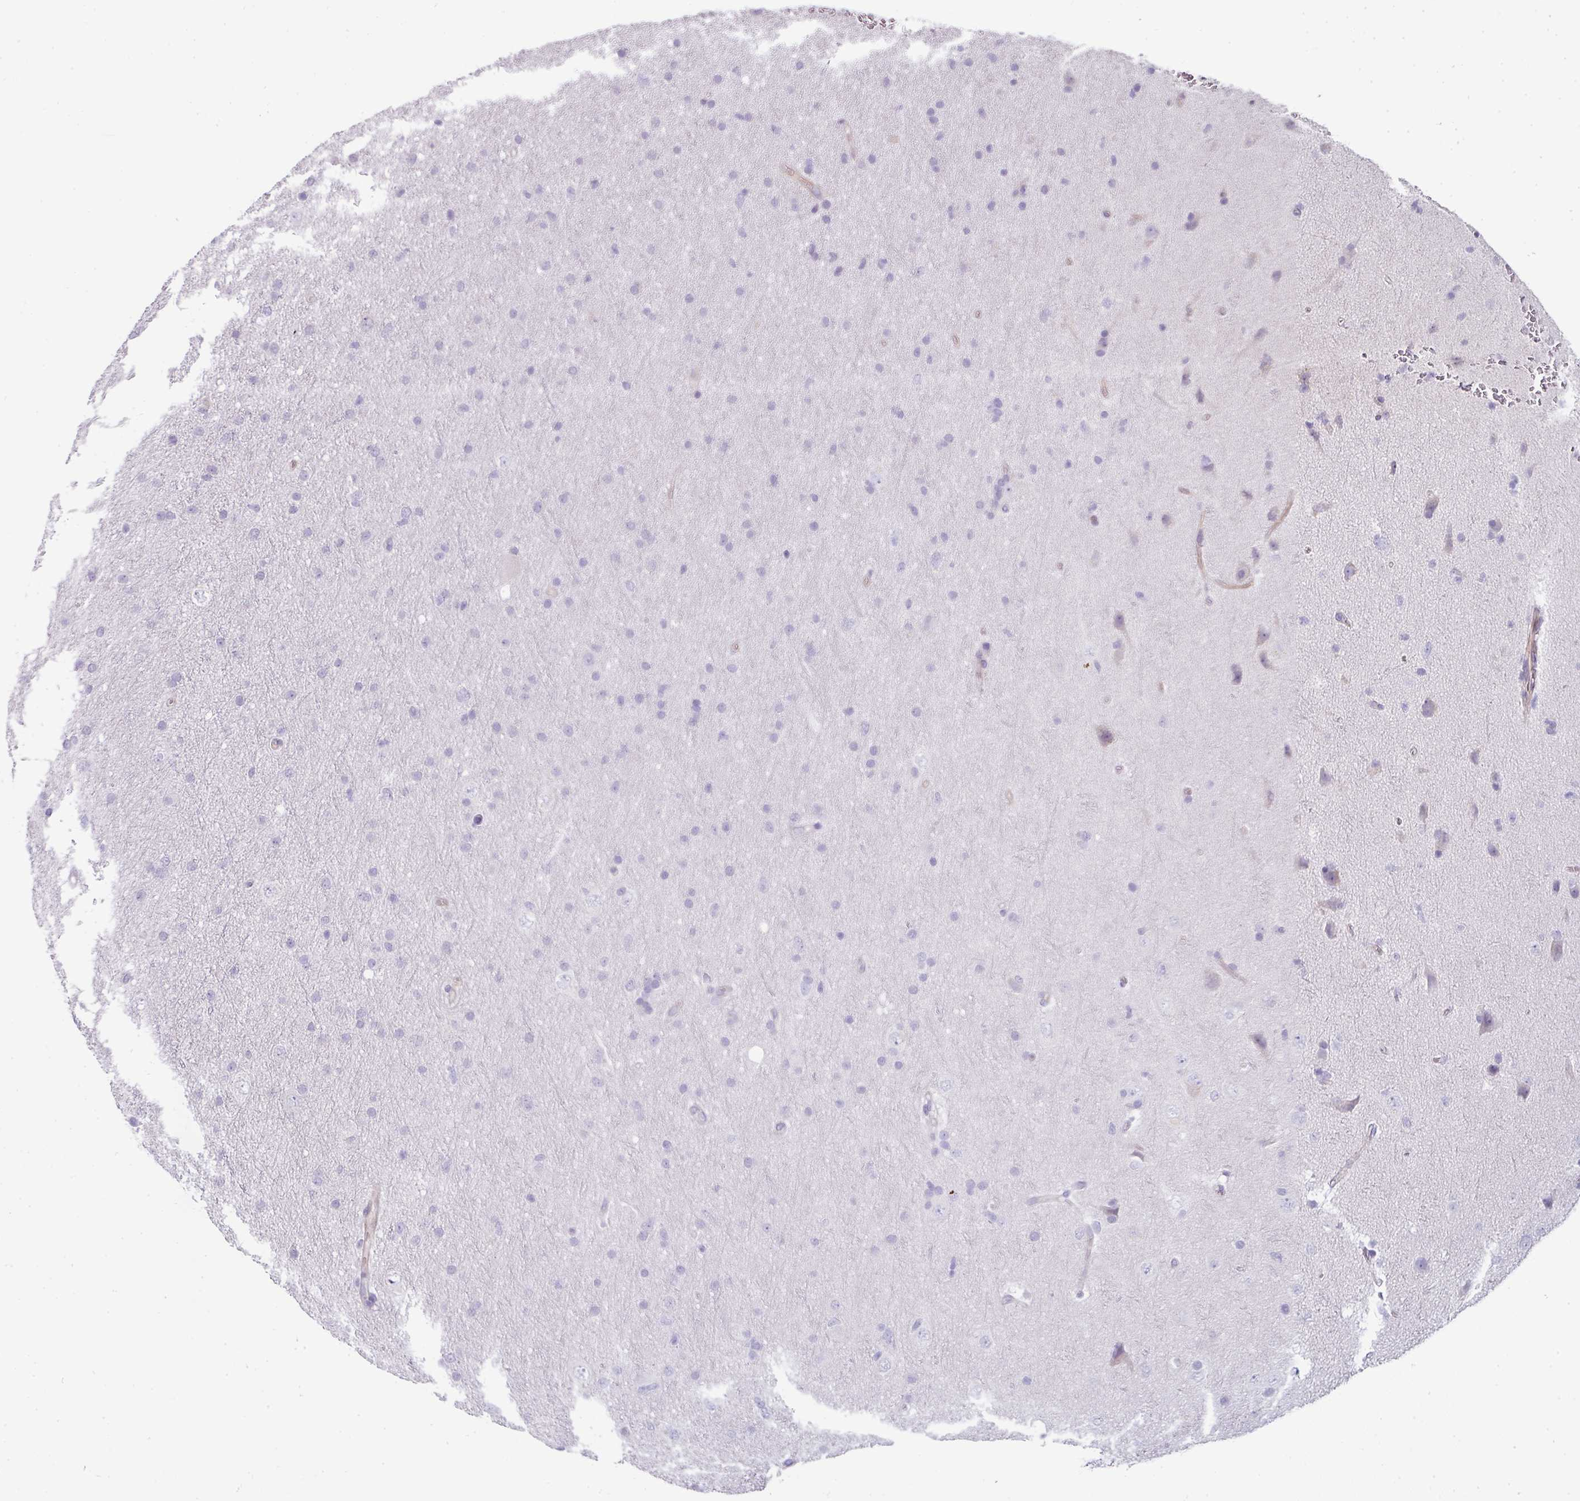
{"staining": {"intensity": "negative", "quantity": "none", "location": "none"}, "tissue": "glioma", "cell_type": "Tumor cells", "image_type": "cancer", "snomed": [{"axis": "morphology", "description": "Glioma, malignant, Low grade"}, {"axis": "topography", "description": "Cerebral cortex"}], "caption": "Low-grade glioma (malignant) stained for a protein using immunohistochemistry reveals no staining tumor cells.", "gene": "OR52N1", "patient": {"sex": "female", "age": 39}}